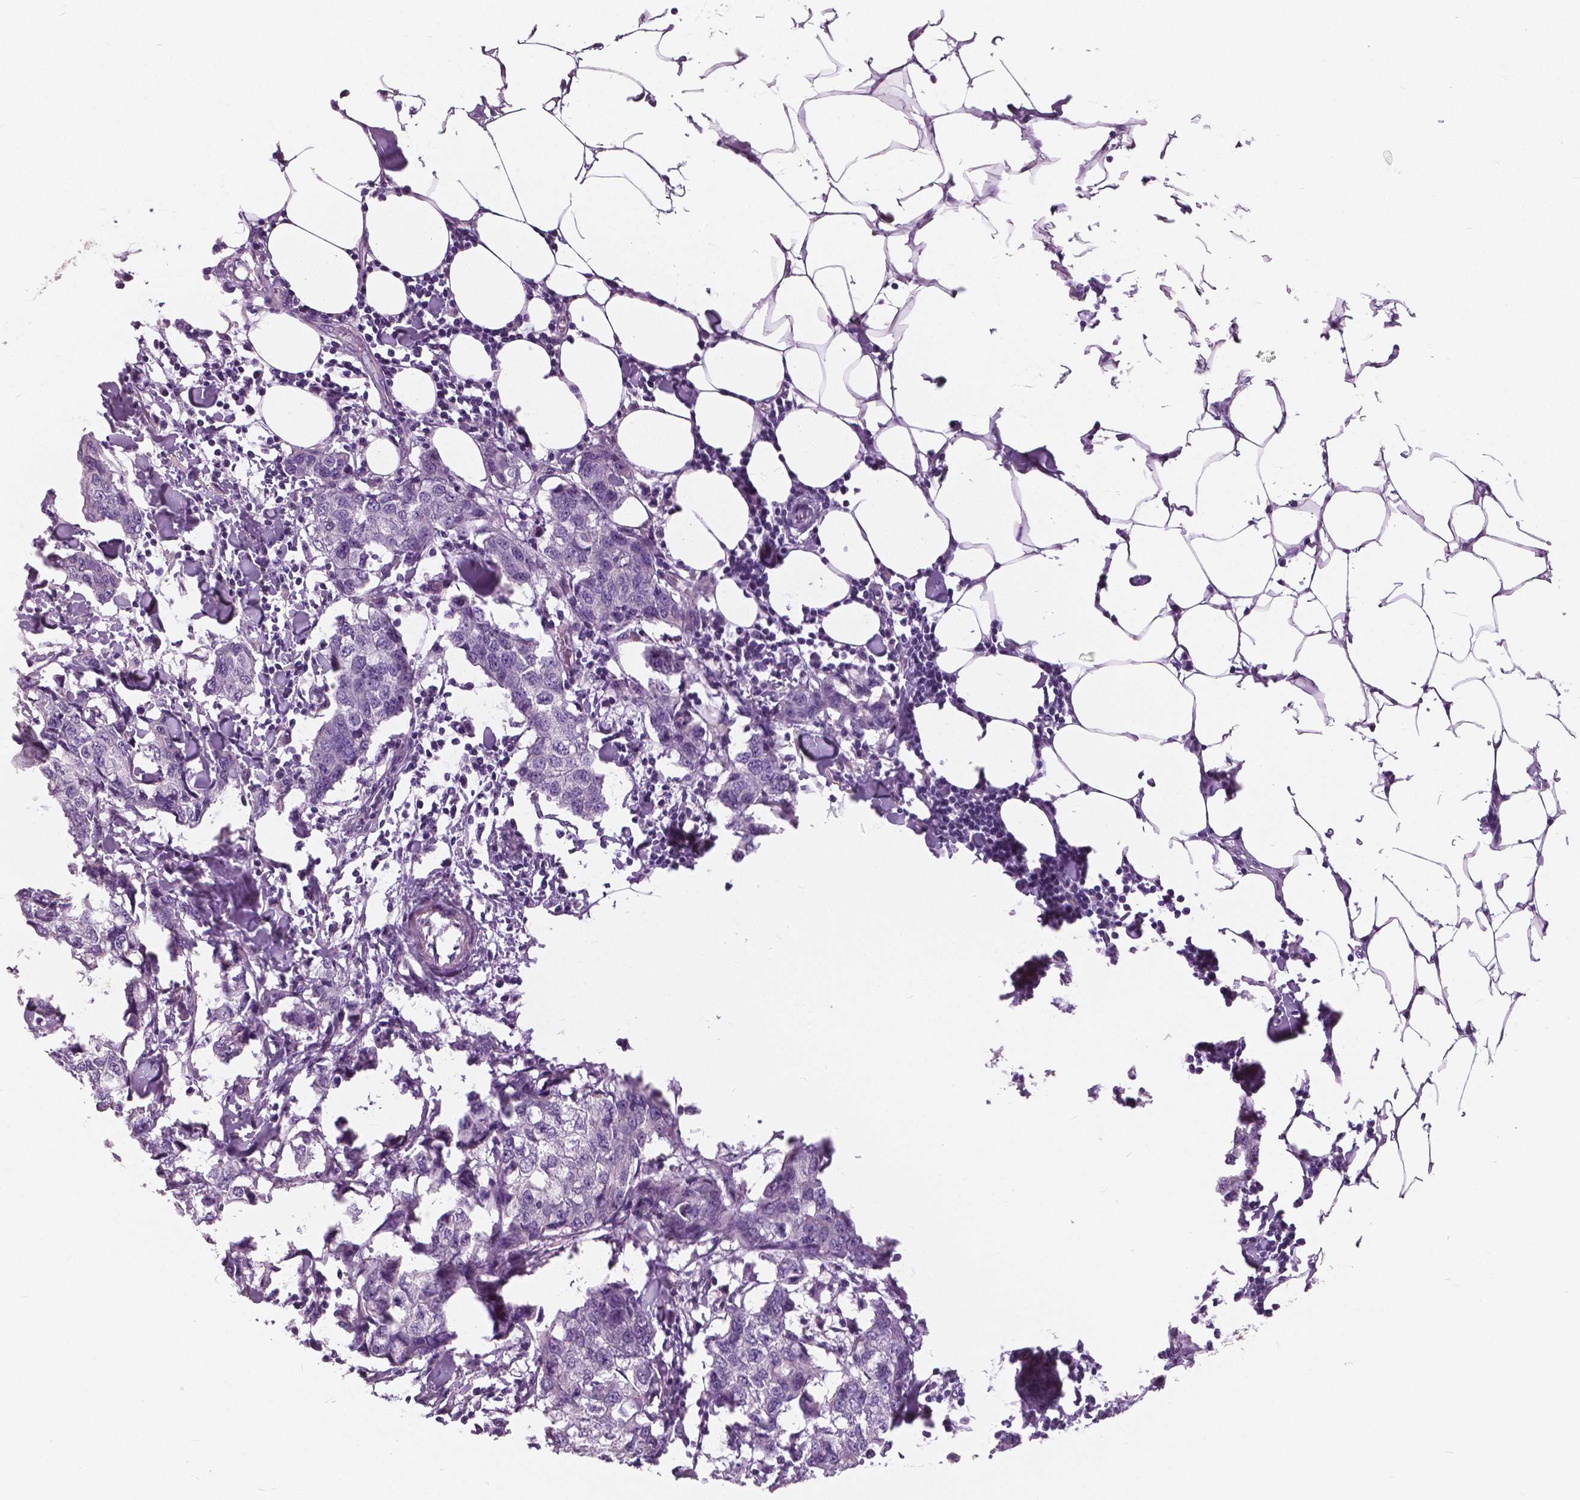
{"staining": {"intensity": "negative", "quantity": "none", "location": "none"}, "tissue": "breast cancer", "cell_type": "Tumor cells", "image_type": "cancer", "snomed": [{"axis": "morphology", "description": "Duct carcinoma"}, {"axis": "topography", "description": "Breast"}], "caption": "Breast cancer was stained to show a protein in brown. There is no significant positivity in tumor cells.", "gene": "SERPINI1", "patient": {"sex": "female", "age": 27}}